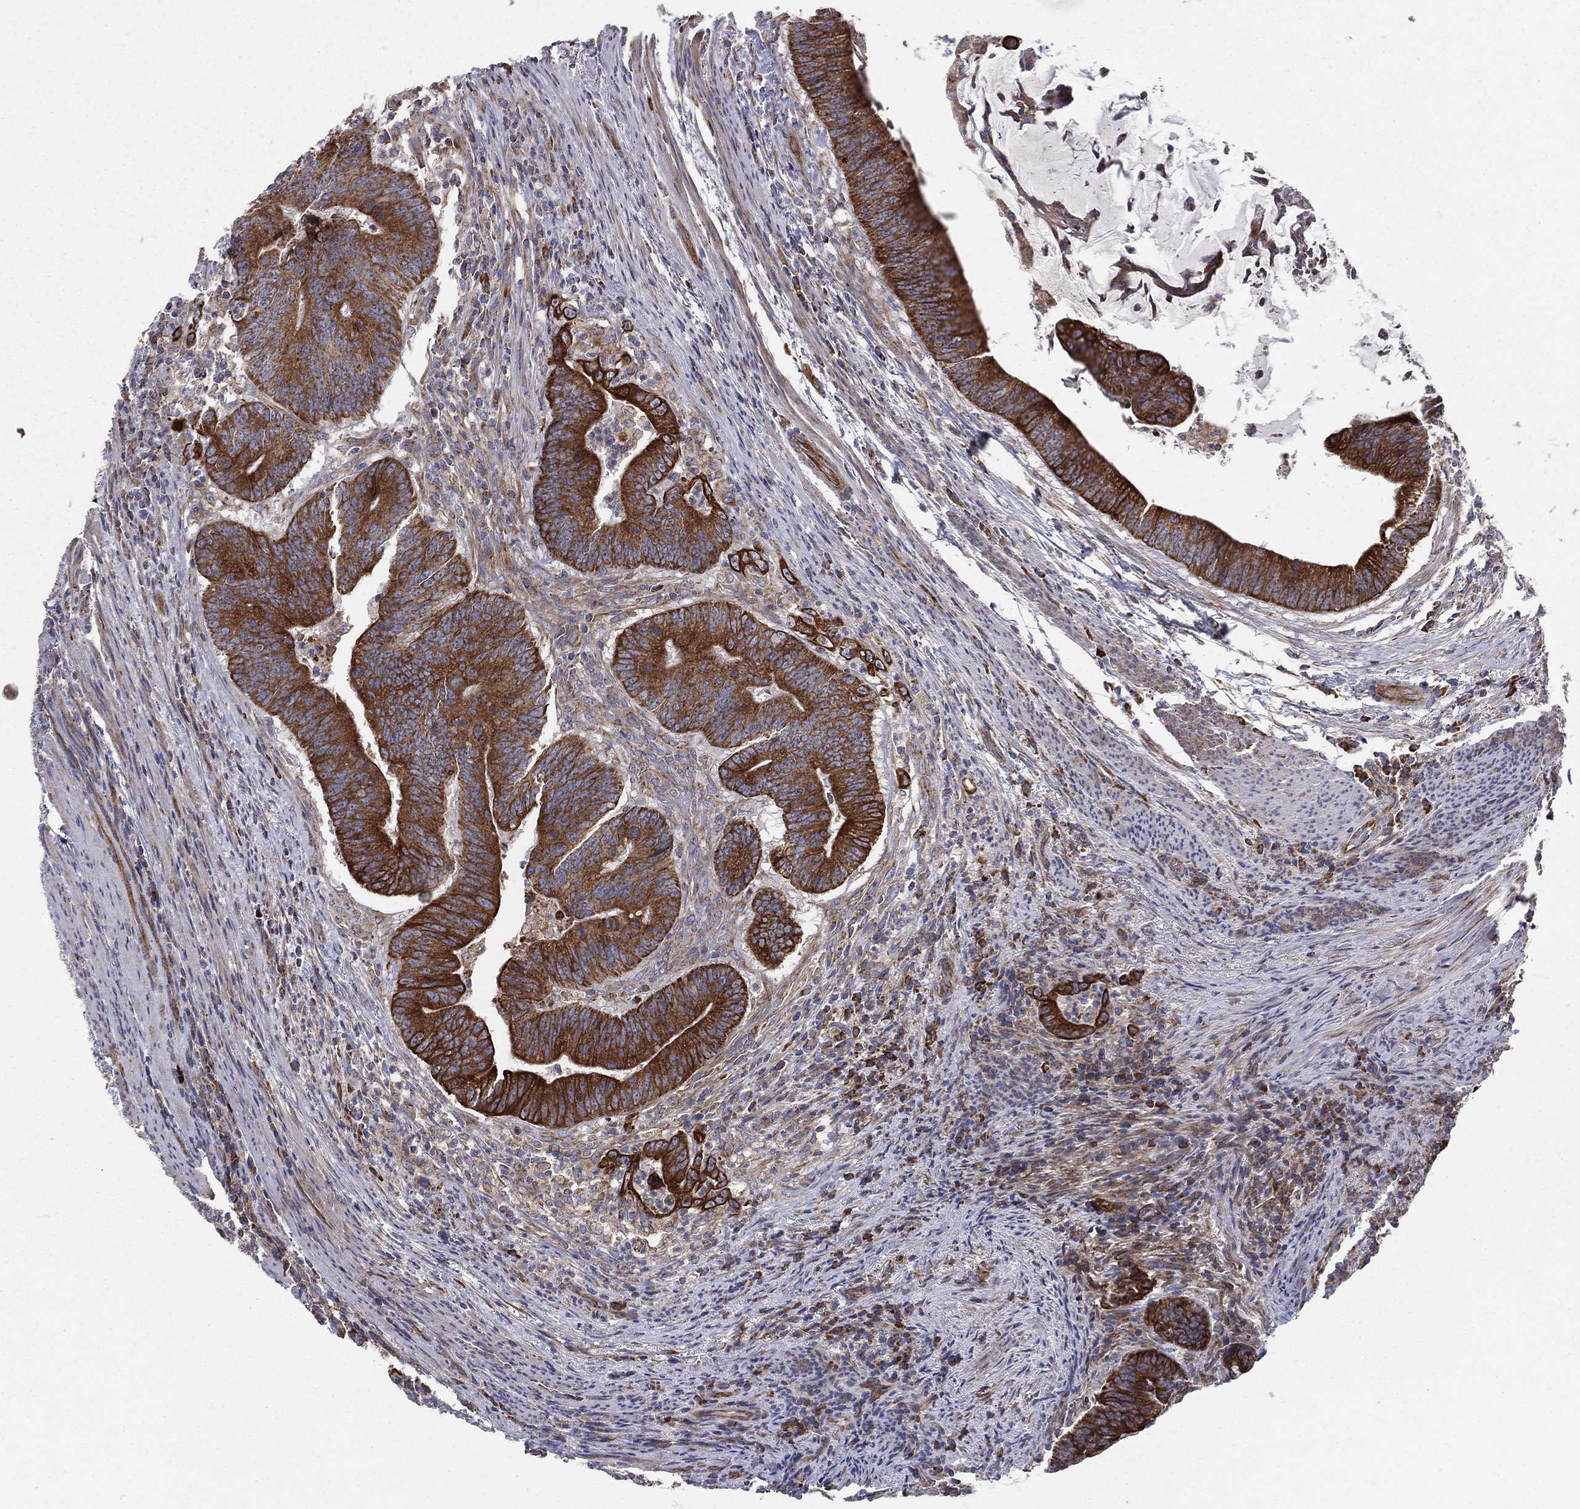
{"staining": {"intensity": "strong", "quantity": ">75%", "location": "cytoplasmic/membranous"}, "tissue": "colorectal cancer", "cell_type": "Tumor cells", "image_type": "cancer", "snomed": [{"axis": "morphology", "description": "Adenocarcinoma, NOS"}, {"axis": "topography", "description": "Colon"}], "caption": "Immunohistochemical staining of human colorectal adenocarcinoma displays high levels of strong cytoplasmic/membranous staining in about >75% of tumor cells.", "gene": "MIX23", "patient": {"sex": "female", "age": 87}}